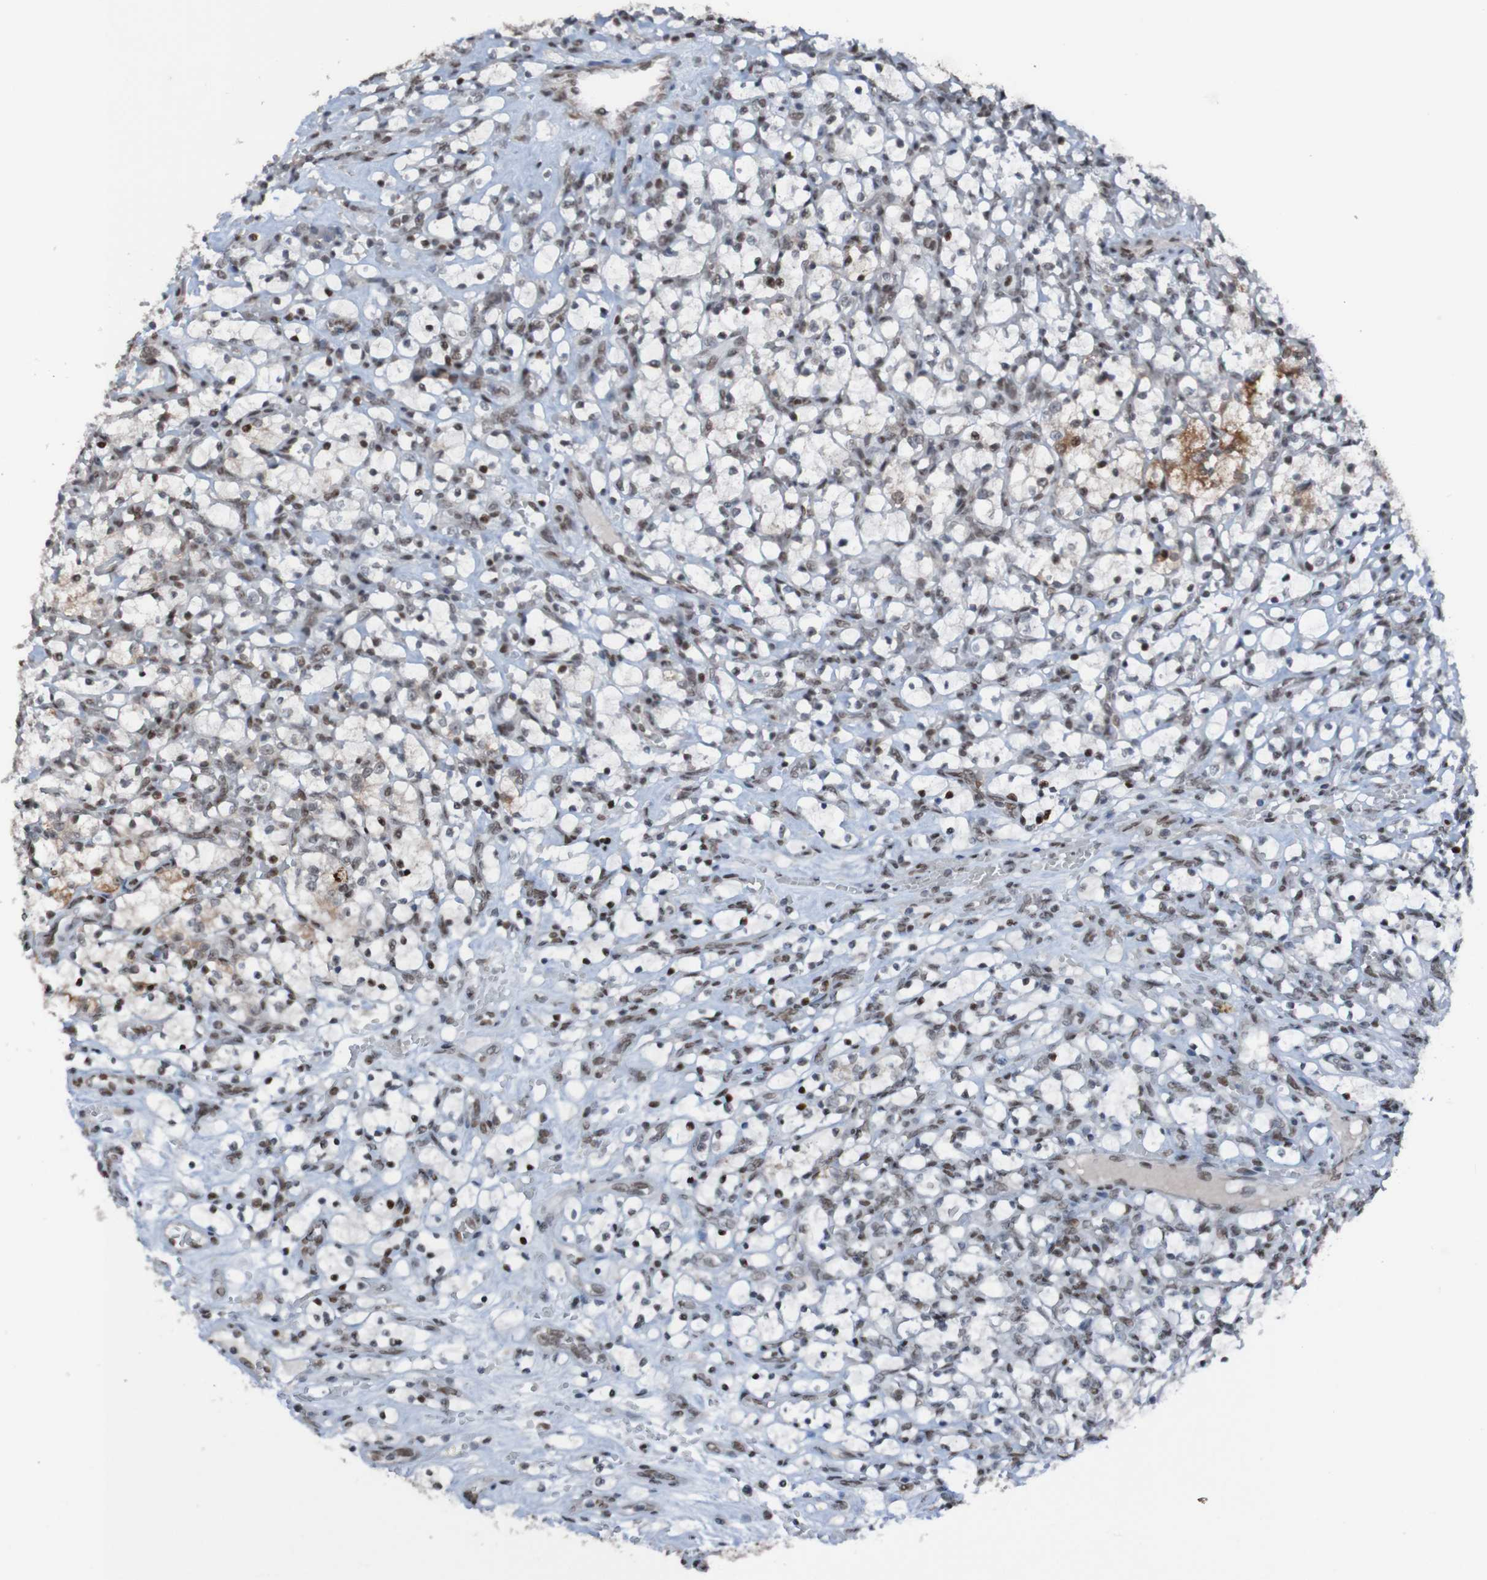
{"staining": {"intensity": "moderate", "quantity": ">75%", "location": "cytoplasmic/membranous,nuclear"}, "tissue": "renal cancer", "cell_type": "Tumor cells", "image_type": "cancer", "snomed": [{"axis": "morphology", "description": "Adenocarcinoma, NOS"}, {"axis": "topography", "description": "Kidney"}], "caption": "Moderate cytoplasmic/membranous and nuclear protein expression is present in about >75% of tumor cells in renal adenocarcinoma.", "gene": "PHF2", "patient": {"sex": "female", "age": 69}}